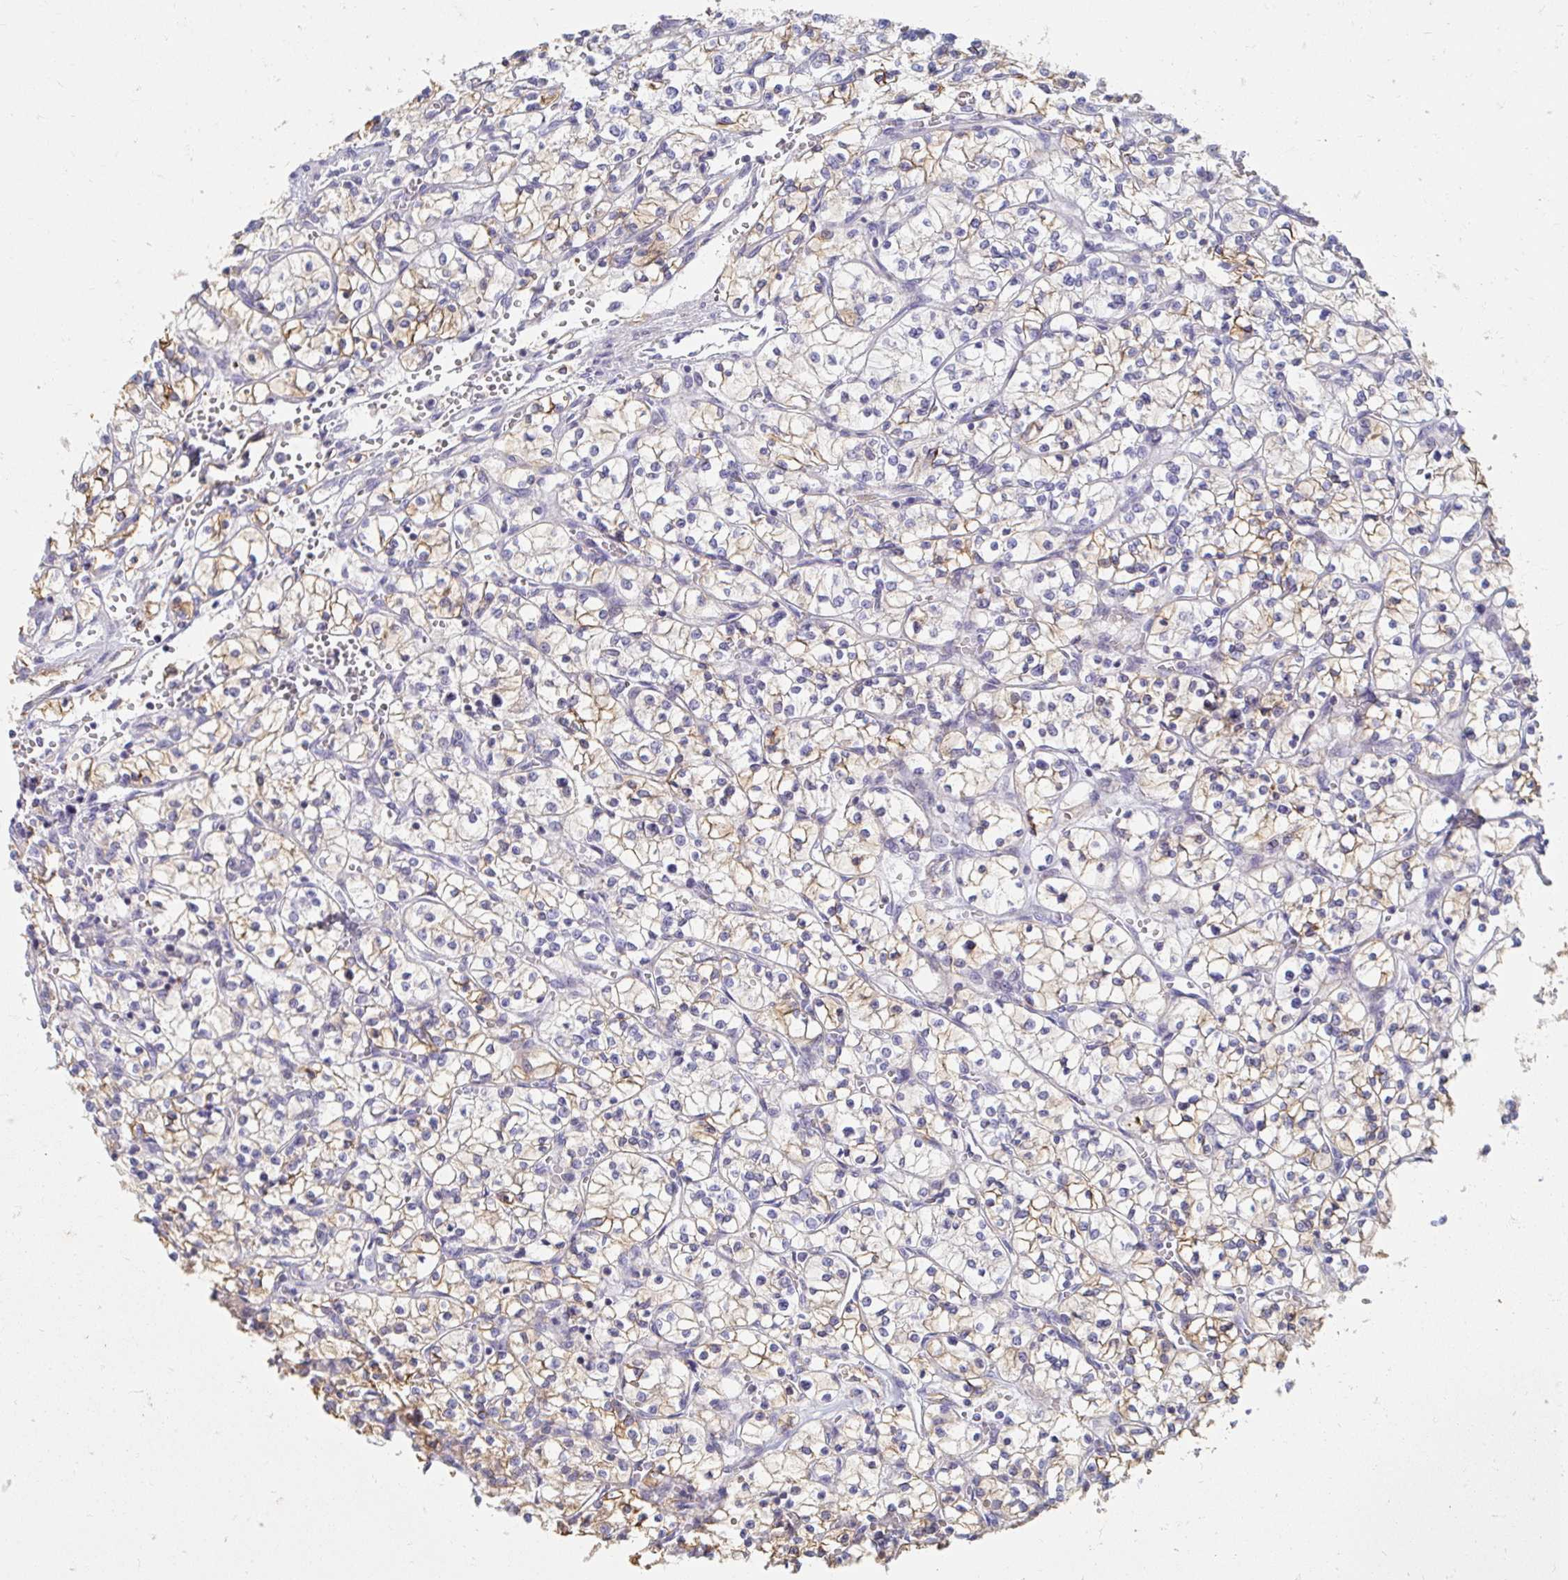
{"staining": {"intensity": "weak", "quantity": "25%-75%", "location": "cytoplasmic/membranous"}, "tissue": "renal cancer", "cell_type": "Tumor cells", "image_type": "cancer", "snomed": [{"axis": "morphology", "description": "Adenocarcinoma, NOS"}, {"axis": "topography", "description": "Kidney"}], "caption": "The immunohistochemical stain shows weak cytoplasmic/membranous positivity in tumor cells of renal cancer tissue. The protein is stained brown, and the nuclei are stained in blue (DAB (3,3'-diaminobenzidine) IHC with brightfield microscopy, high magnification).", "gene": "MYLK2", "patient": {"sex": "female", "age": 64}}